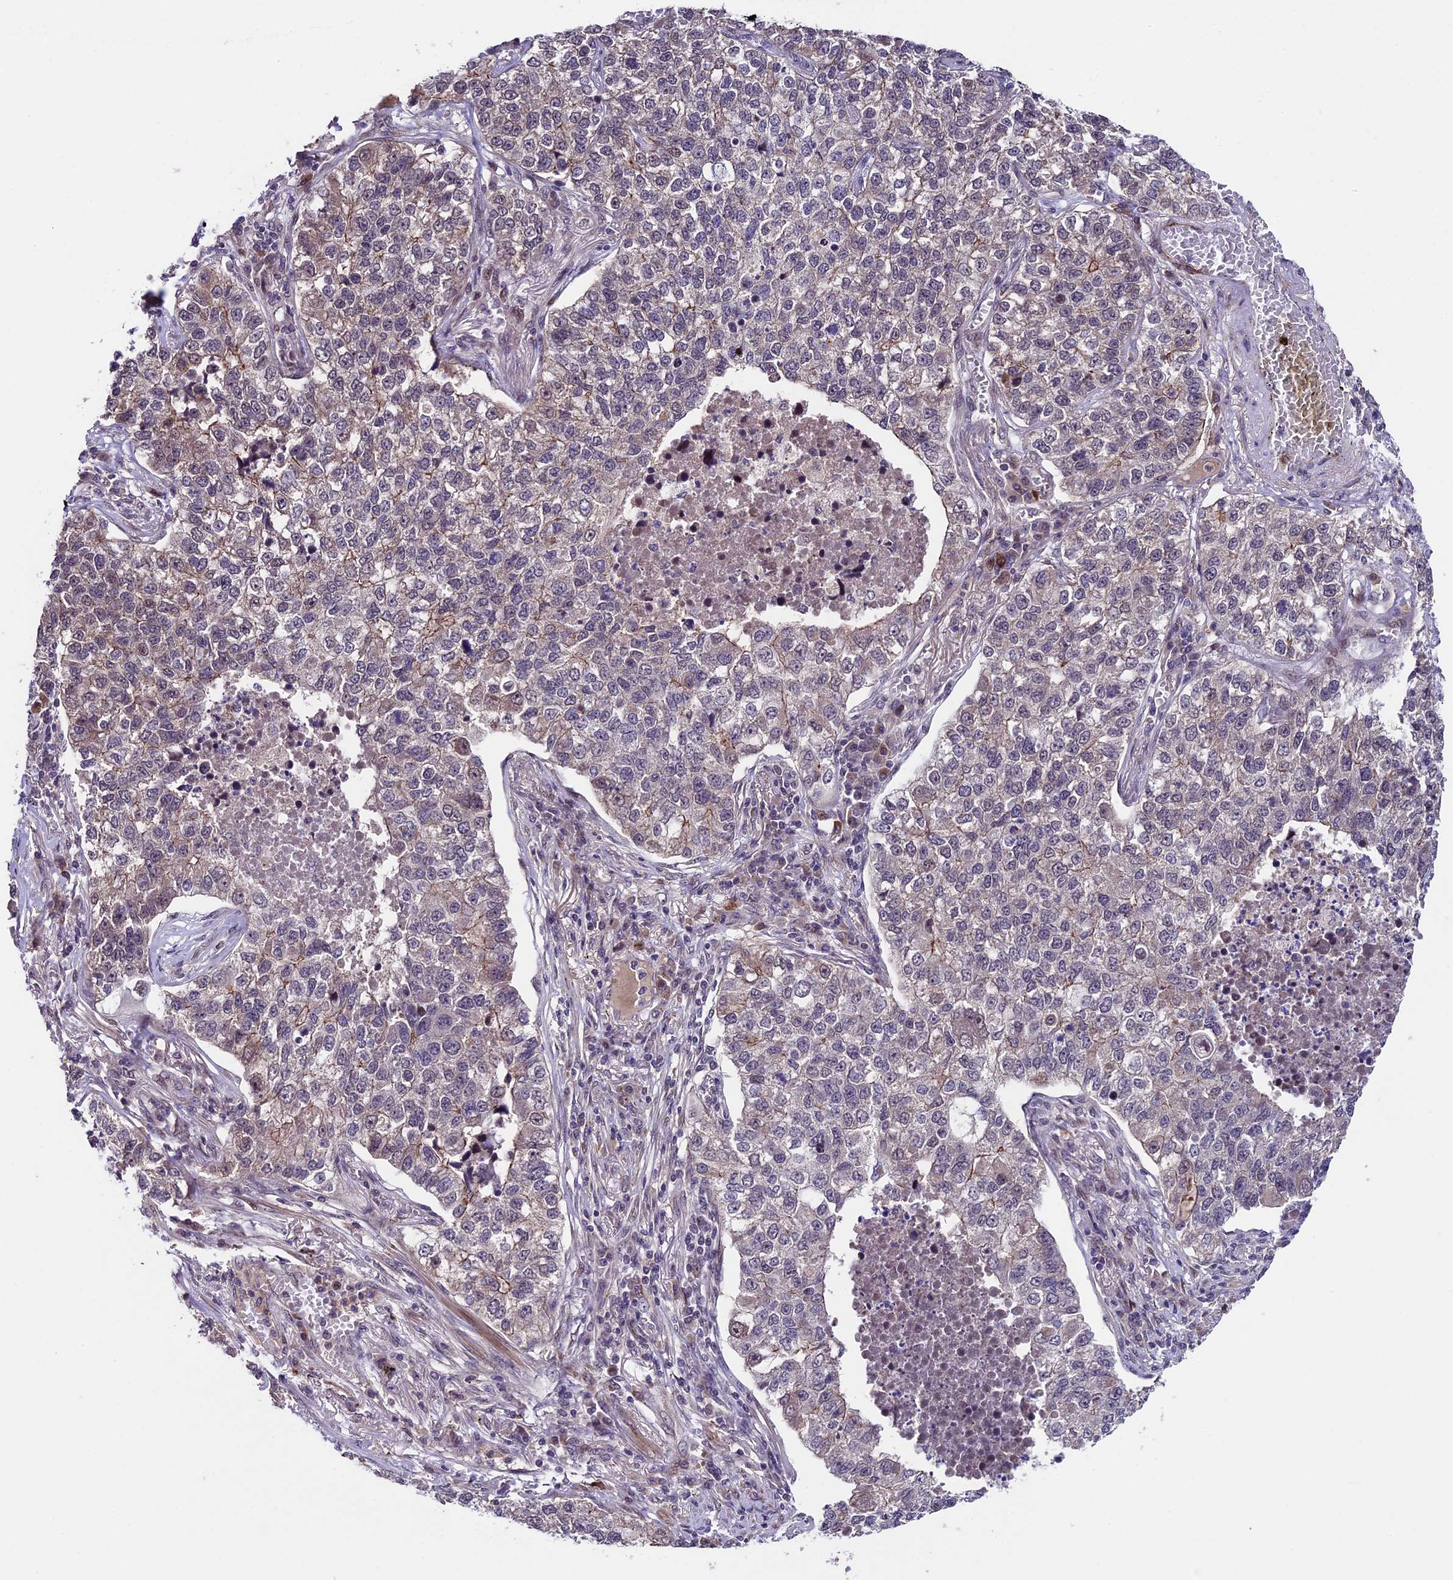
{"staining": {"intensity": "weak", "quantity": "<25%", "location": "cytoplasmic/membranous"}, "tissue": "lung cancer", "cell_type": "Tumor cells", "image_type": "cancer", "snomed": [{"axis": "morphology", "description": "Adenocarcinoma, NOS"}, {"axis": "topography", "description": "Lung"}], "caption": "This image is of lung adenocarcinoma stained with IHC to label a protein in brown with the nuclei are counter-stained blue. There is no positivity in tumor cells. (Stains: DAB (3,3'-diaminobenzidine) immunohistochemistry with hematoxylin counter stain, Microscopy: brightfield microscopy at high magnification).", "gene": "SIPA1L3", "patient": {"sex": "male", "age": 49}}